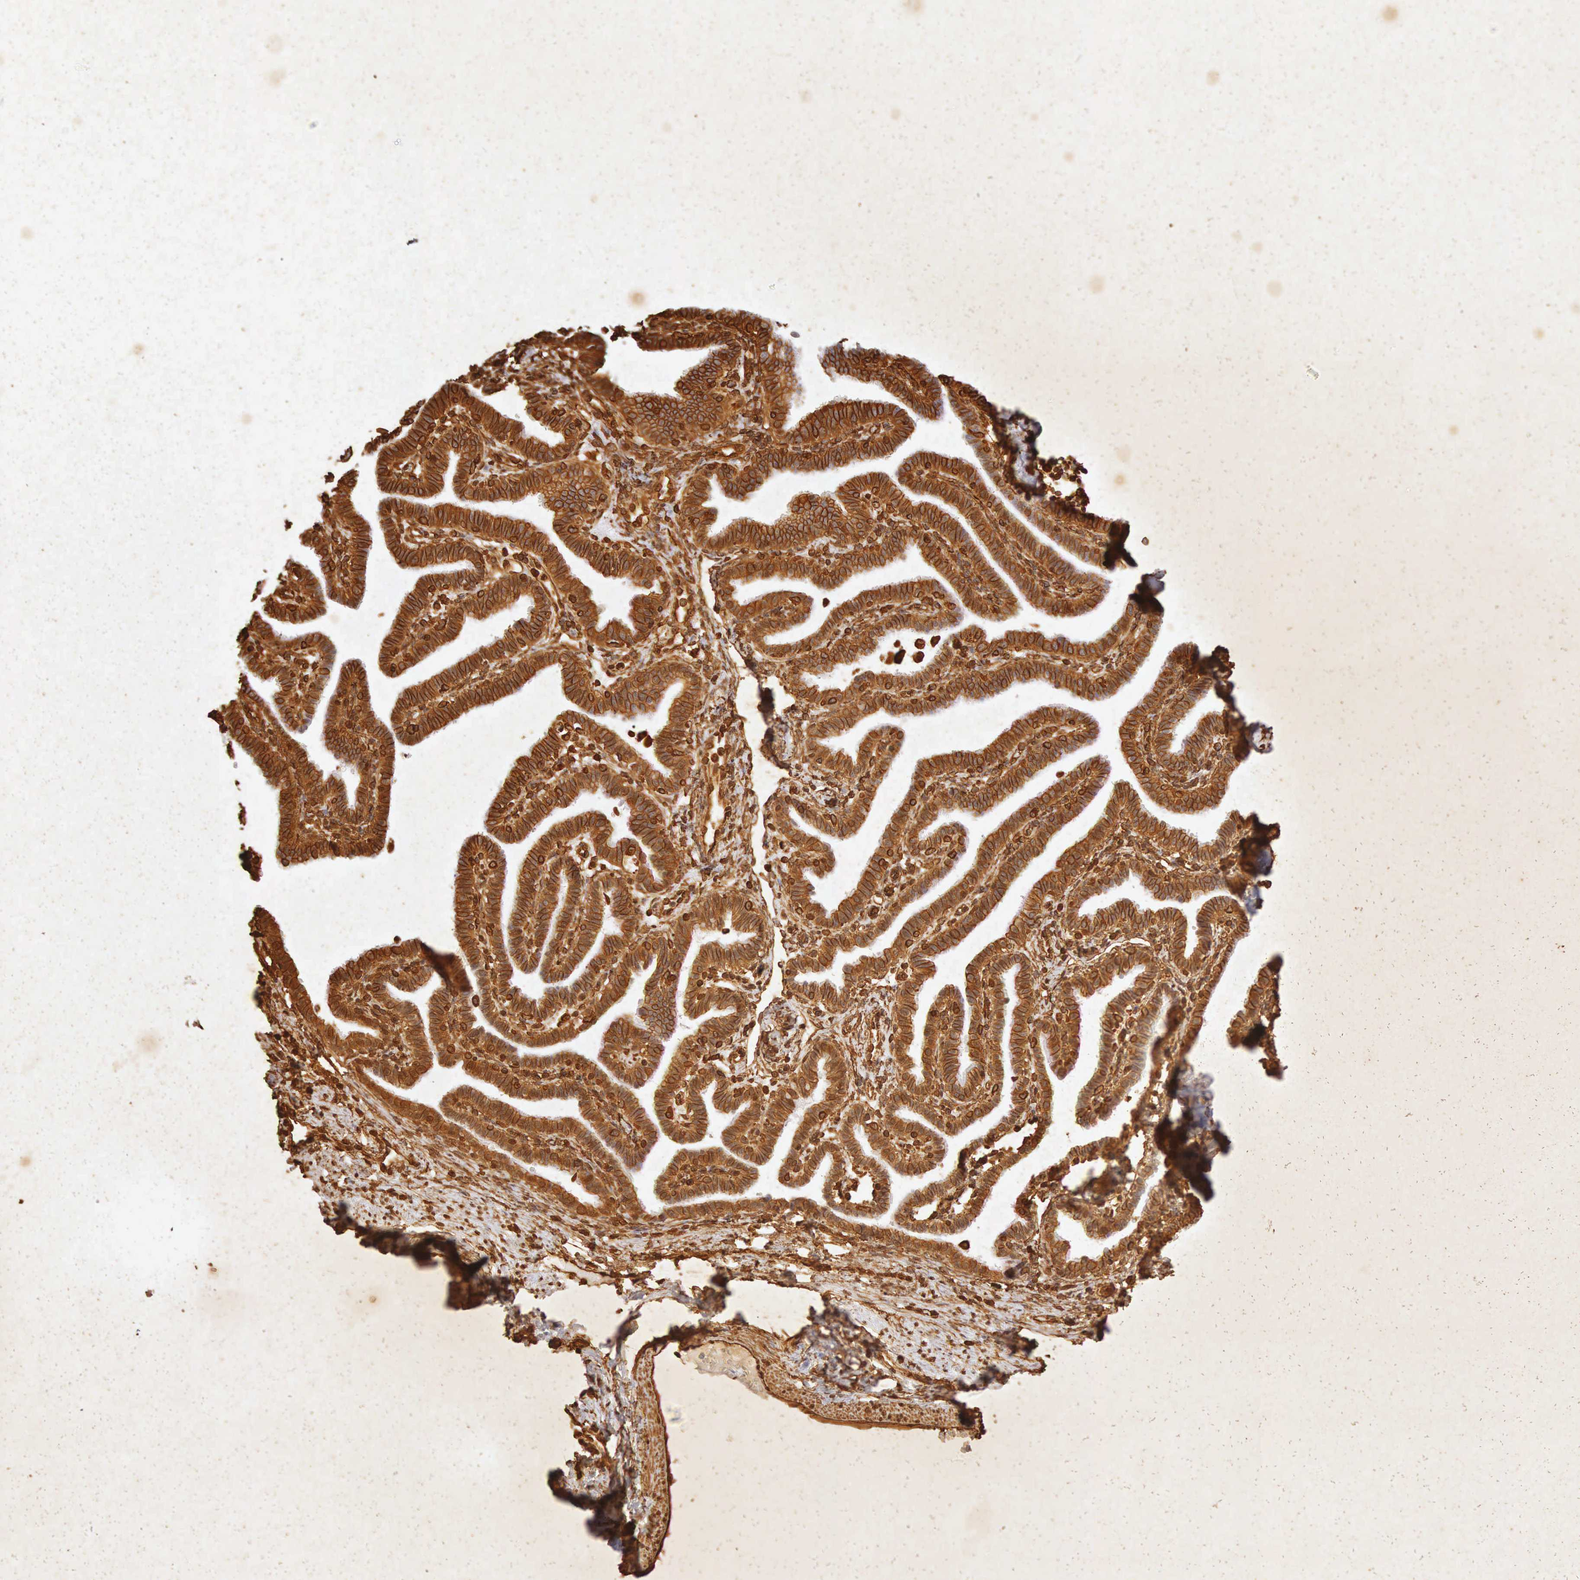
{"staining": {"intensity": "strong", "quantity": ">75%", "location": "cytoplasmic/membranous"}, "tissue": "fallopian tube", "cell_type": "Glandular cells", "image_type": "normal", "snomed": [{"axis": "morphology", "description": "Normal tissue, NOS"}, {"axis": "topography", "description": "Fallopian tube"}], "caption": "A high-resolution image shows immunohistochemistry (IHC) staining of benign fallopian tube, which exhibits strong cytoplasmic/membranous expression in approximately >75% of glandular cells.", "gene": "VIM", "patient": {"sex": "female", "age": 41}}